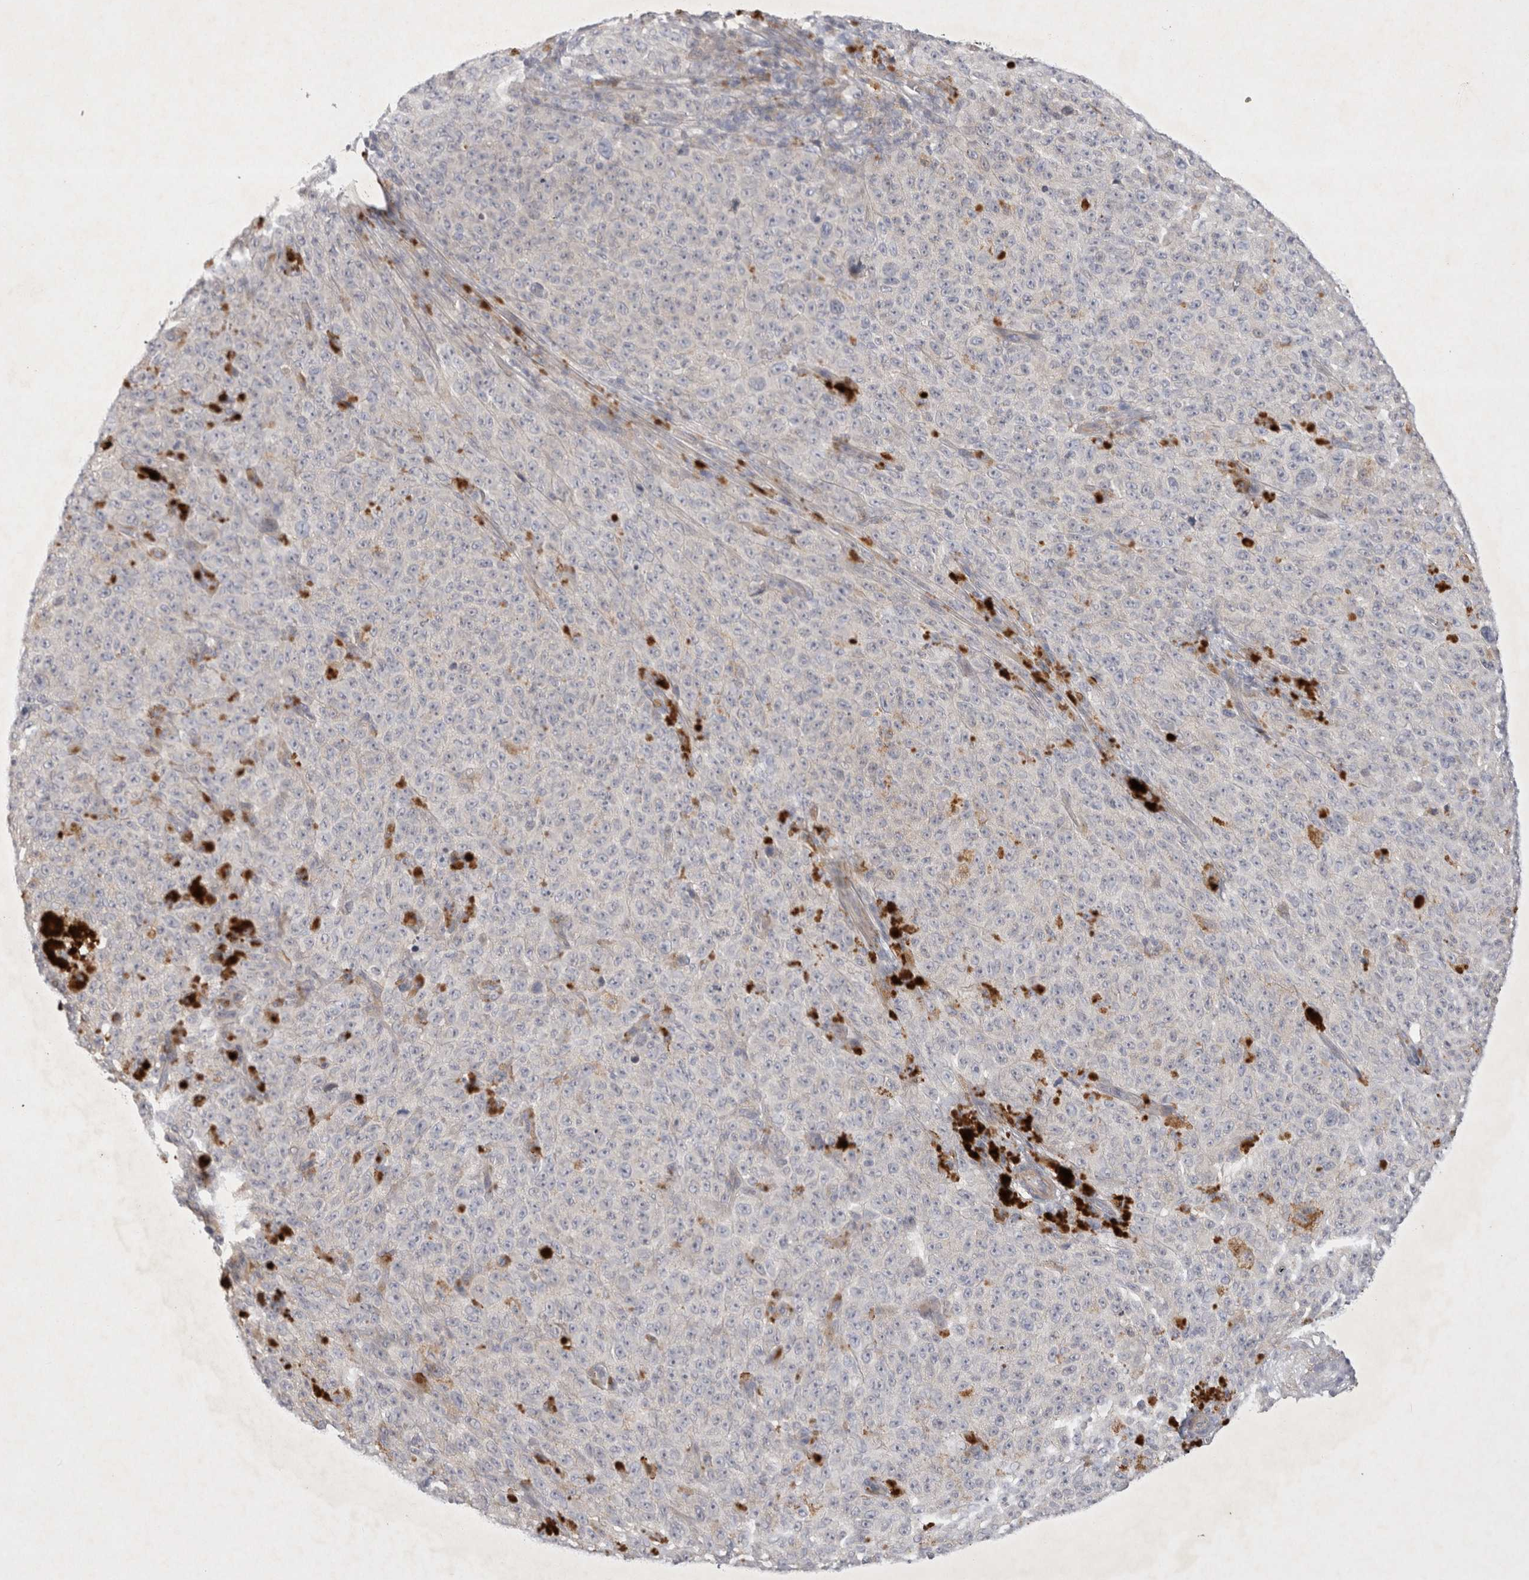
{"staining": {"intensity": "negative", "quantity": "none", "location": "none"}, "tissue": "melanoma", "cell_type": "Tumor cells", "image_type": "cancer", "snomed": [{"axis": "morphology", "description": "Malignant melanoma, NOS"}, {"axis": "topography", "description": "Skin"}], "caption": "There is no significant positivity in tumor cells of malignant melanoma.", "gene": "BZW2", "patient": {"sex": "female", "age": 82}}